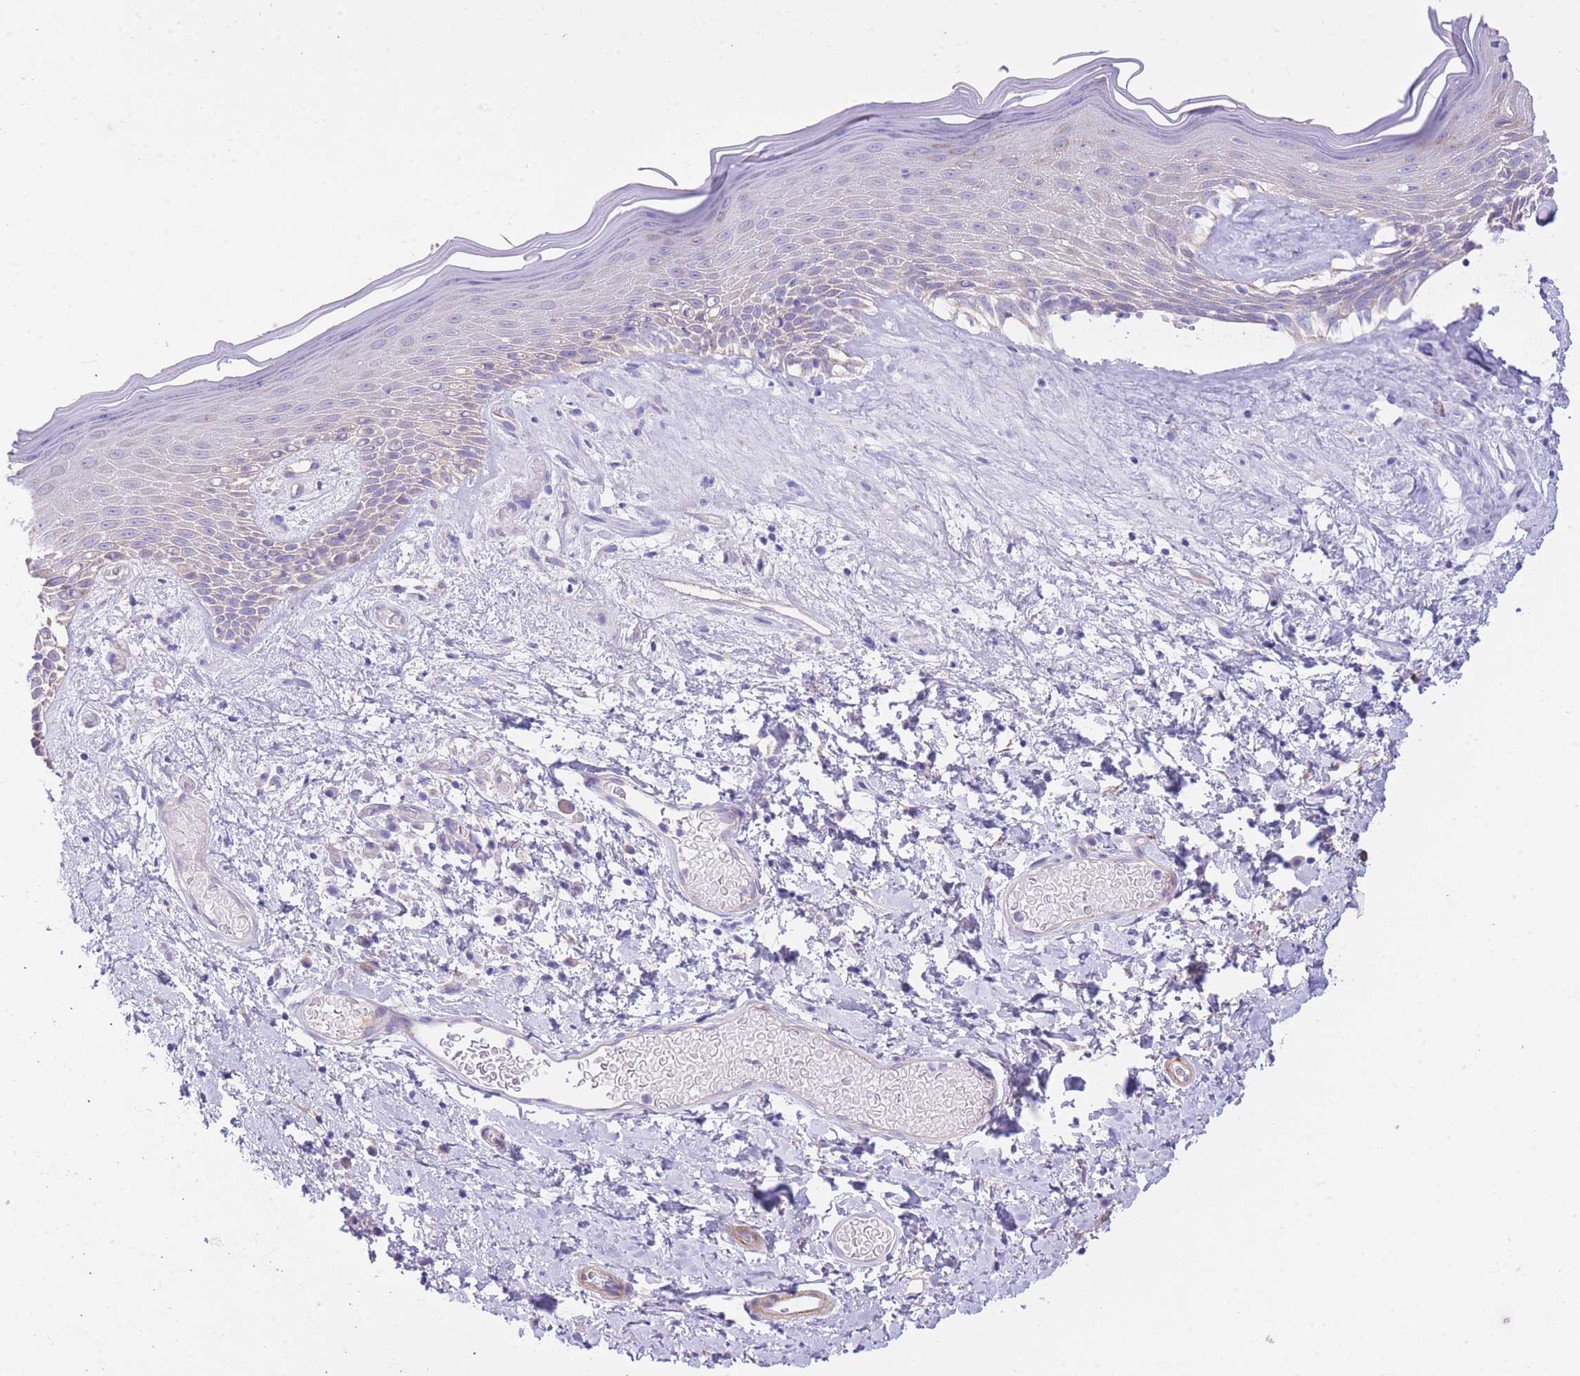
{"staining": {"intensity": "weak", "quantity": "<25%", "location": "cytoplasmic/membranous"}, "tissue": "skin", "cell_type": "Epidermal cells", "image_type": "normal", "snomed": [{"axis": "morphology", "description": "Normal tissue, NOS"}, {"axis": "morphology", "description": "Inflammation, NOS"}, {"axis": "topography", "description": "Vulva"}], "caption": "The photomicrograph demonstrates no significant positivity in epidermal cells of skin. (Immunohistochemistry (ihc), brightfield microscopy, high magnification).", "gene": "PGM1", "patient": {"sex": "female", "age": 86}}